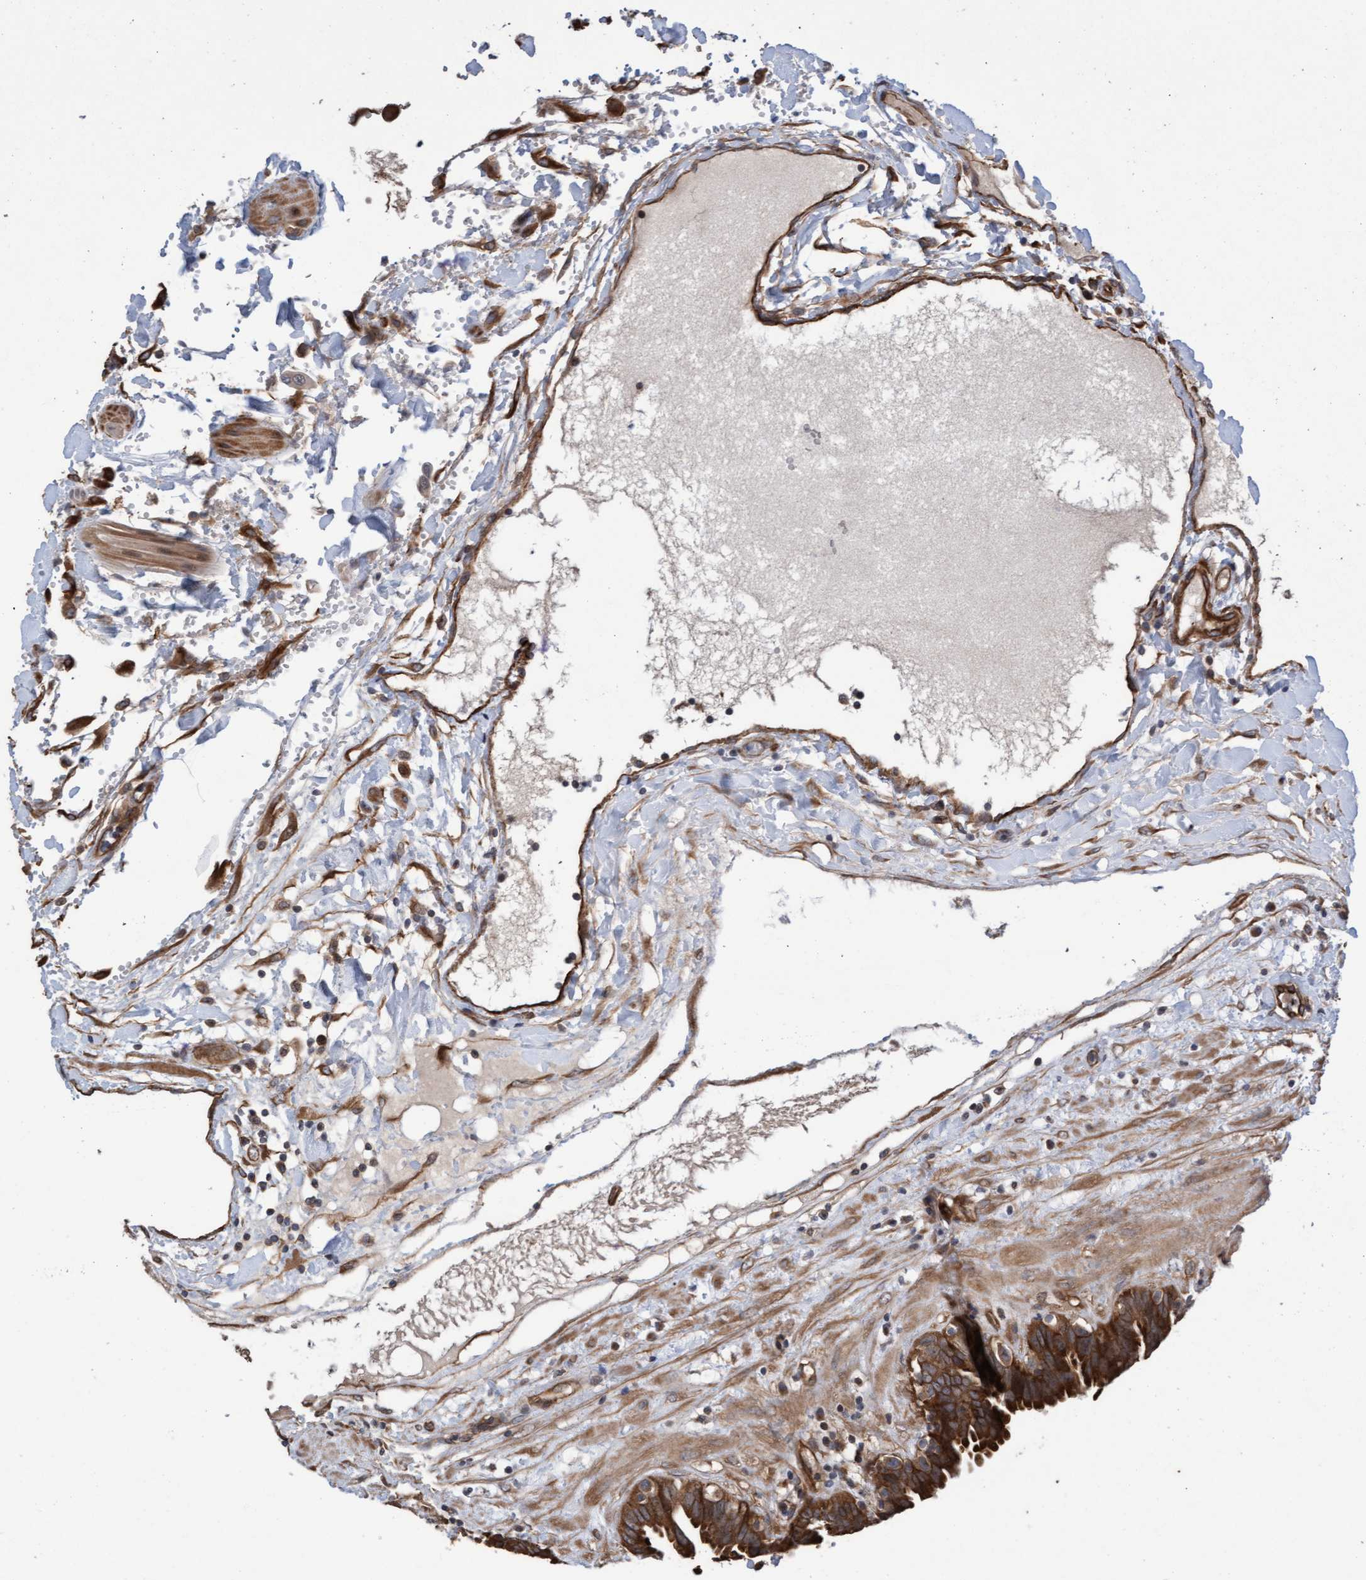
{"staining": {"intensity": "strong", "quantity": ">75%", "location": "cytoplasmic/membranous"}, "tissue": "fallopian tube", "cell_type": "Glandular cells", "image_type": "normal", "snomed": [{"axis": "morphology", "description": "Normal tissue, NOS"}, {"axis": "topography", "description": "Fallopian tube"}, {"axis": "topography", "description": "Placenta"}], "caption": "Immunohistochemical staining of benign human fallopian tube reveals strong cytoplasmic/membranous protein staining in approximately >75% of glandular cells. The staining was performed using DAB (3,3'-diaminobenzidine) to visualize the protein expression in brown, while the nuclei were stained in blue with hematoxylin (Magnification: 20x).", "gene": "CDC42EP4", "patient": {"sex": "female", "age": 32}}